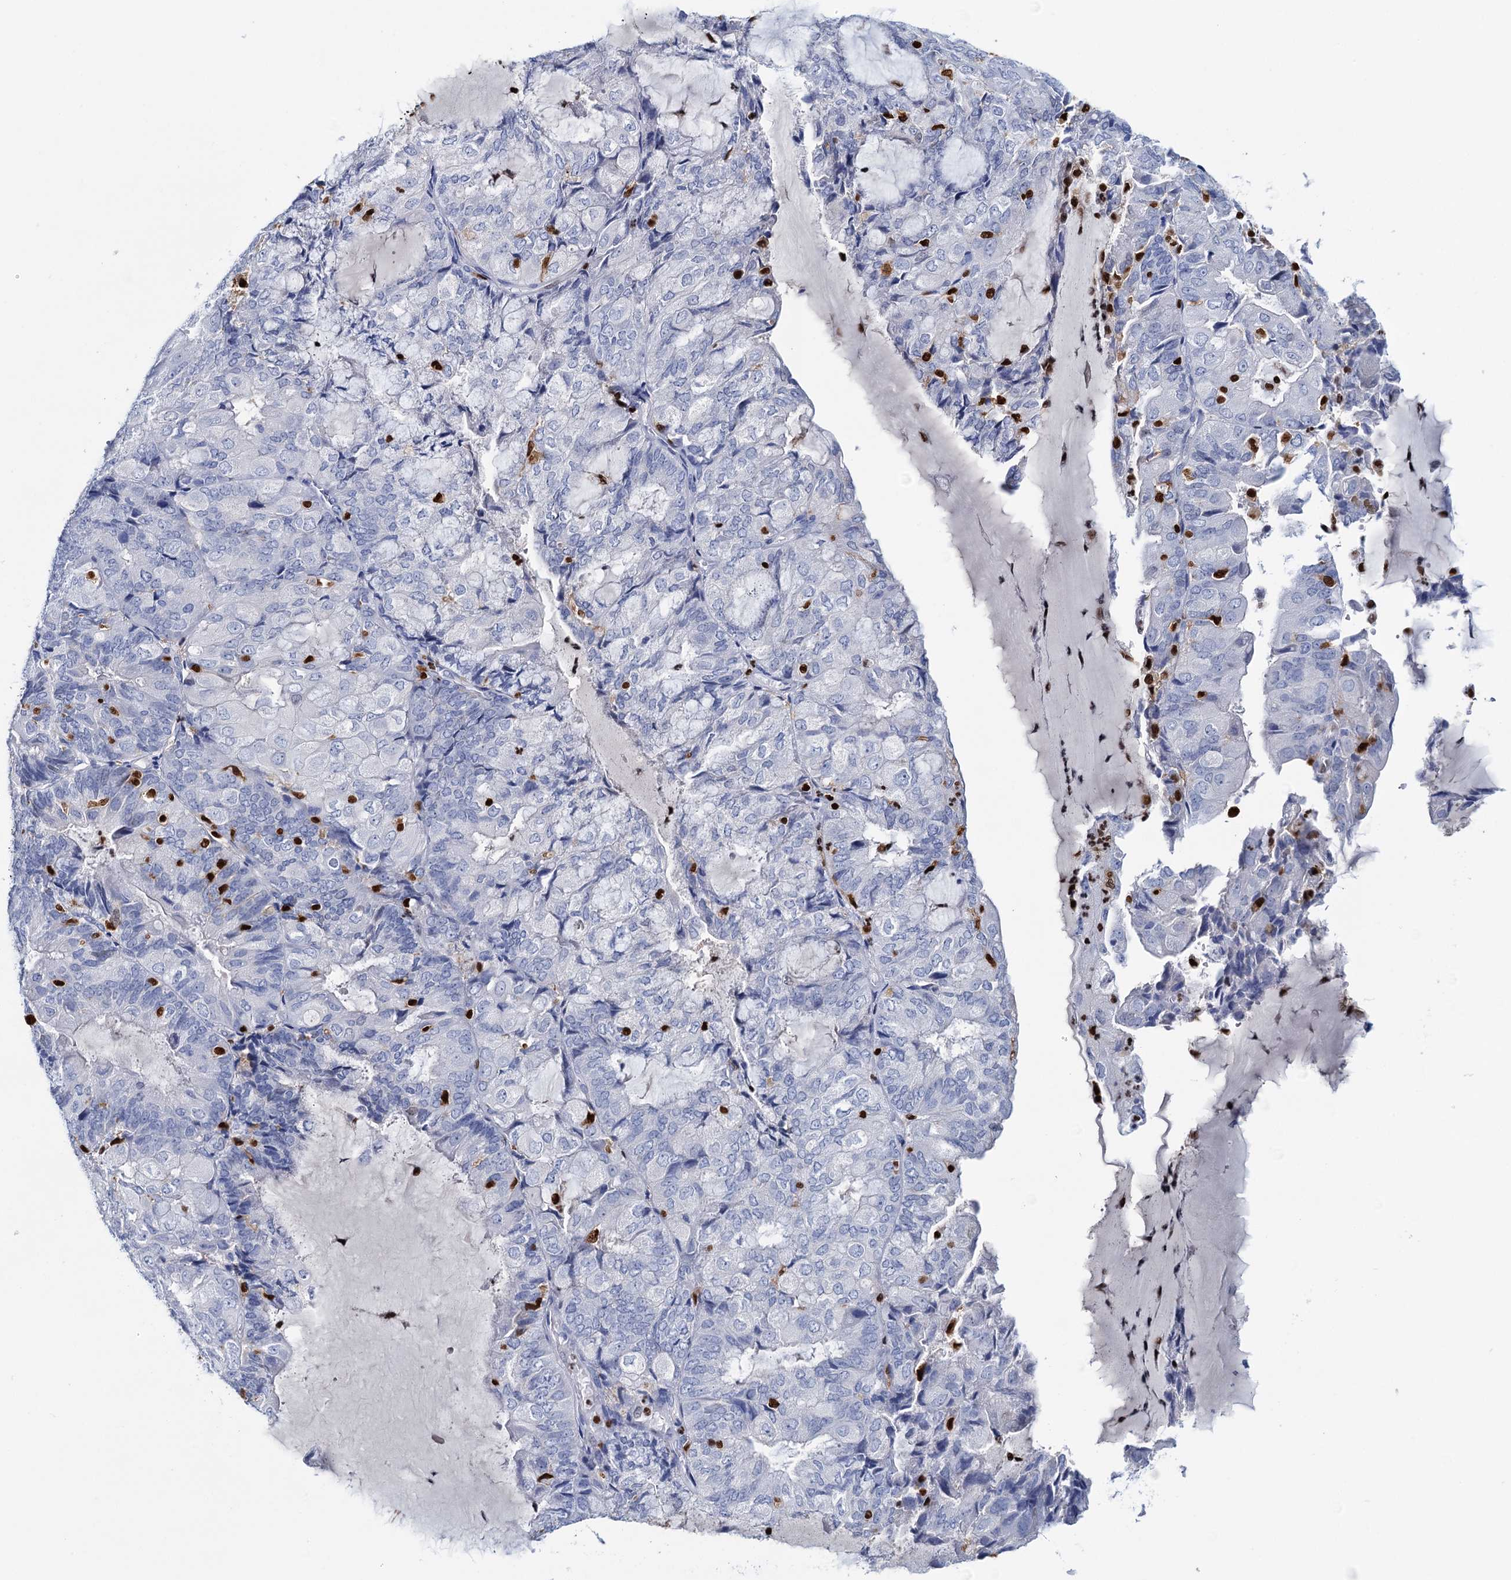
{"staining": {"intensity": "negative", "quantity": "none", "location": "none"}, "tissue": "endometrial cancer", "cell_type": "Tumor cells", "image_type": "cancer", "snomed": [{"axis": "morphology", "description": "Adenocarcinoma, NOS"}, {"axis": "topography", "description": "Endometrium"}], "caption": "An image of endometrial adenocarcinoma stained for a protein reveals no brown staining in tumor cells. Nuclei are stained in blue.", "gene": "CELF2", "patient": {"sex": "female", "age": 81}}